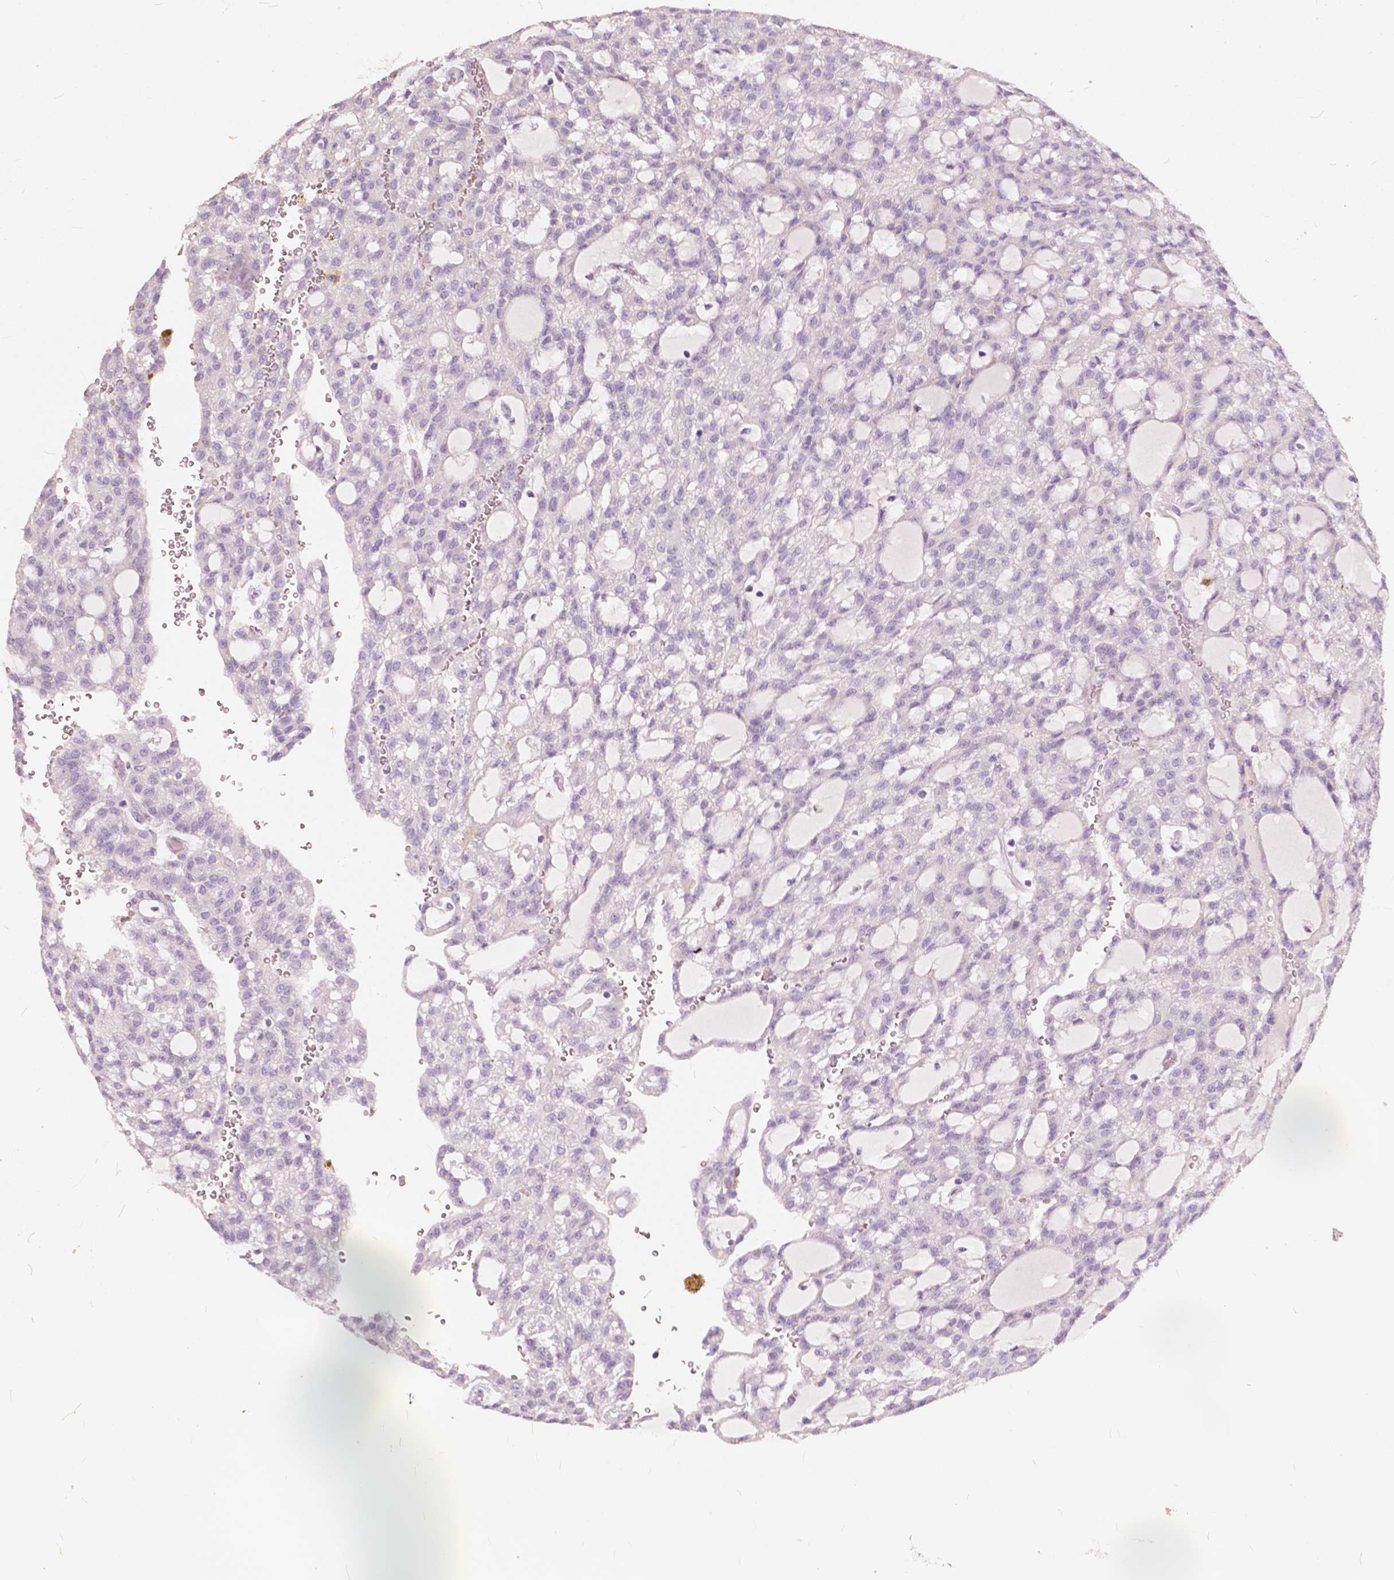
{"staining": {"intensity": "negative", "quantity": "none", "location": "none"}, "tissue": "renal cancer", "cell_type": "Tumor cells", "image_type": "cancer", "snomed": [{"axis": "morphology", "description": "Adenocarcinoma, NOS"}, {"axis": "topography", "description": "Kidney"}], "caption": "Protein analysis of renal cancer displays no significant expression in tumor cells.", "gene": "SLC7A8", "patient": {"sex": "male", "age": 63}}